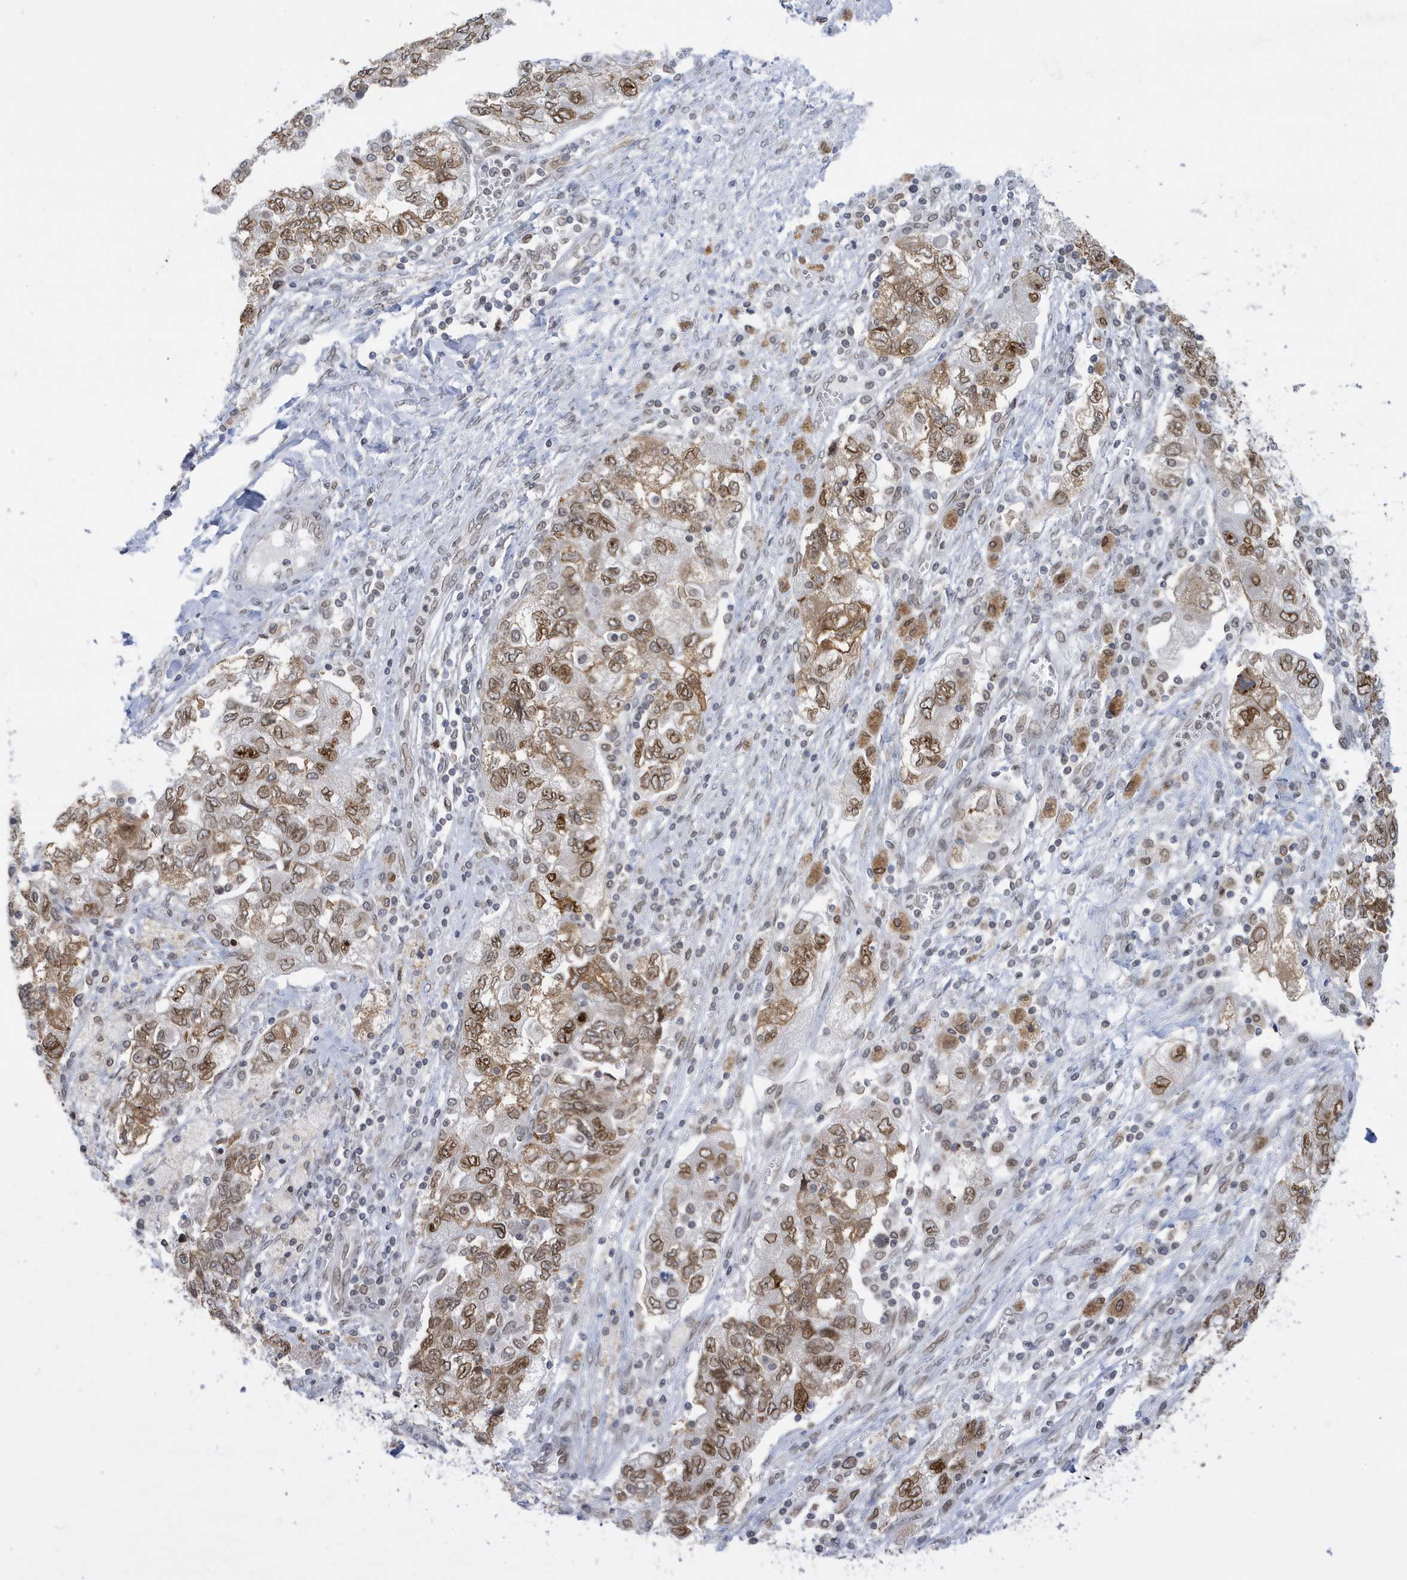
{"staining": {"intensity": "moderate", "quantity": ">75%", "location": "cytoplasmic/membranous,nuclear"}, "tissue": "ovarian cancer", "cell_type": "Tumor cells", "image_type": "cancer", "snomed": [{"axis": "morphology", "description": "Carcinoma, NOS"}, {"axis": "morphology", "description": "Cystadenocarcinoma, serous, NOS"}, {"axis": "topography", "description": "Ovary"}], "caption": "Human ovarian cancer (serous cystadenocarcinoma) stained with a protein marker reveals moderate staining in tumor cells.", "gene": "PCYT1A", "patient": {"sex": "female", "age": 69}}